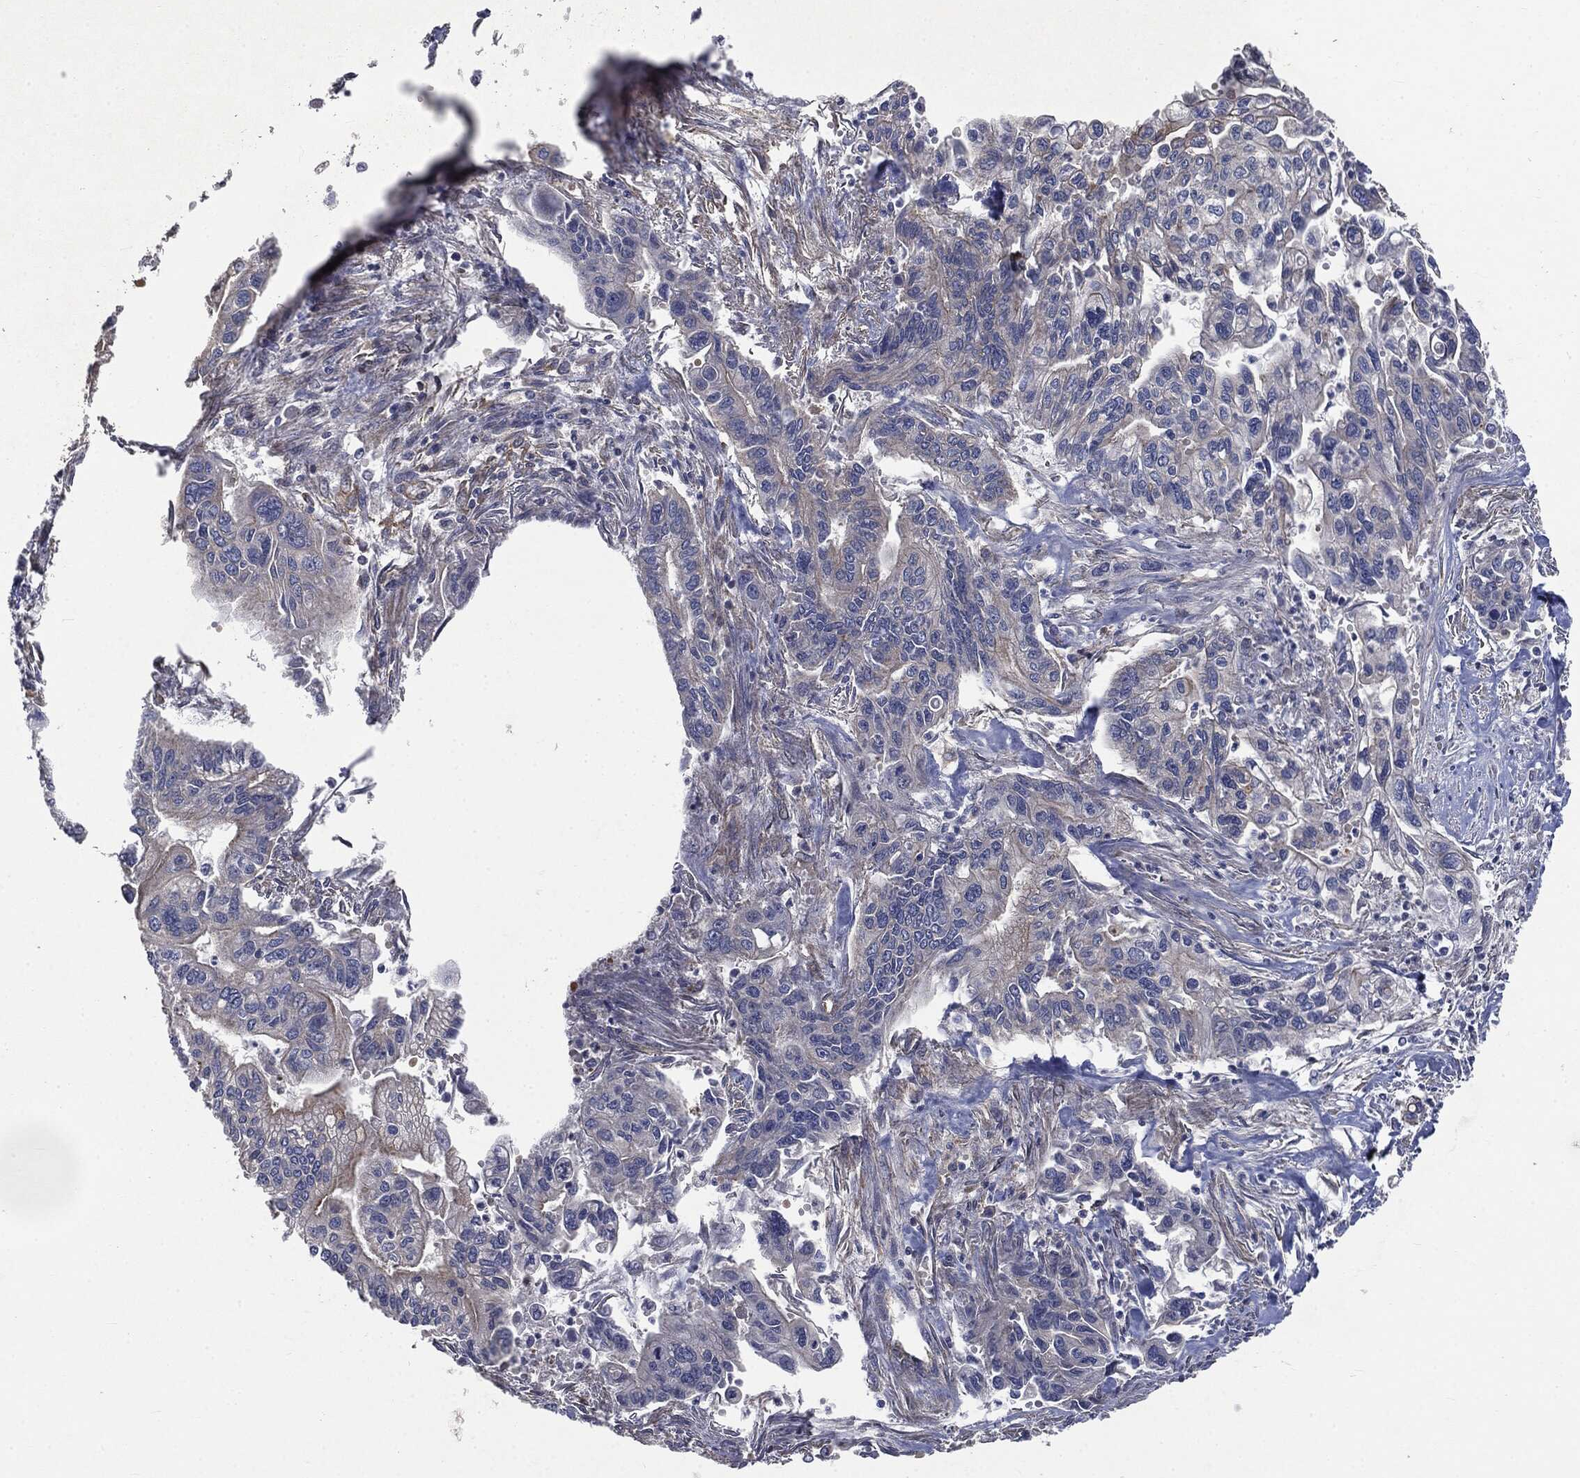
{"staining": {"intensity": "weak", "quantity": "<25%", "location": "cytoplasmic/membranous"}, "tissue": "pancreatic cancer", "cell_type": "Tumor cells", "image_type": "cancer", "snomed": [{"axis": "morphology", "description": "Adenocarcinoma, NOS"}, {"axis": "topography", "description": "Pancreas"}], "caption": "Photomicrograph shows no significant protein positivity in tumor cells of pancreatic cancer.", "gene": "EPS15L1", "patient": {"sex": "male", "age": 62}}